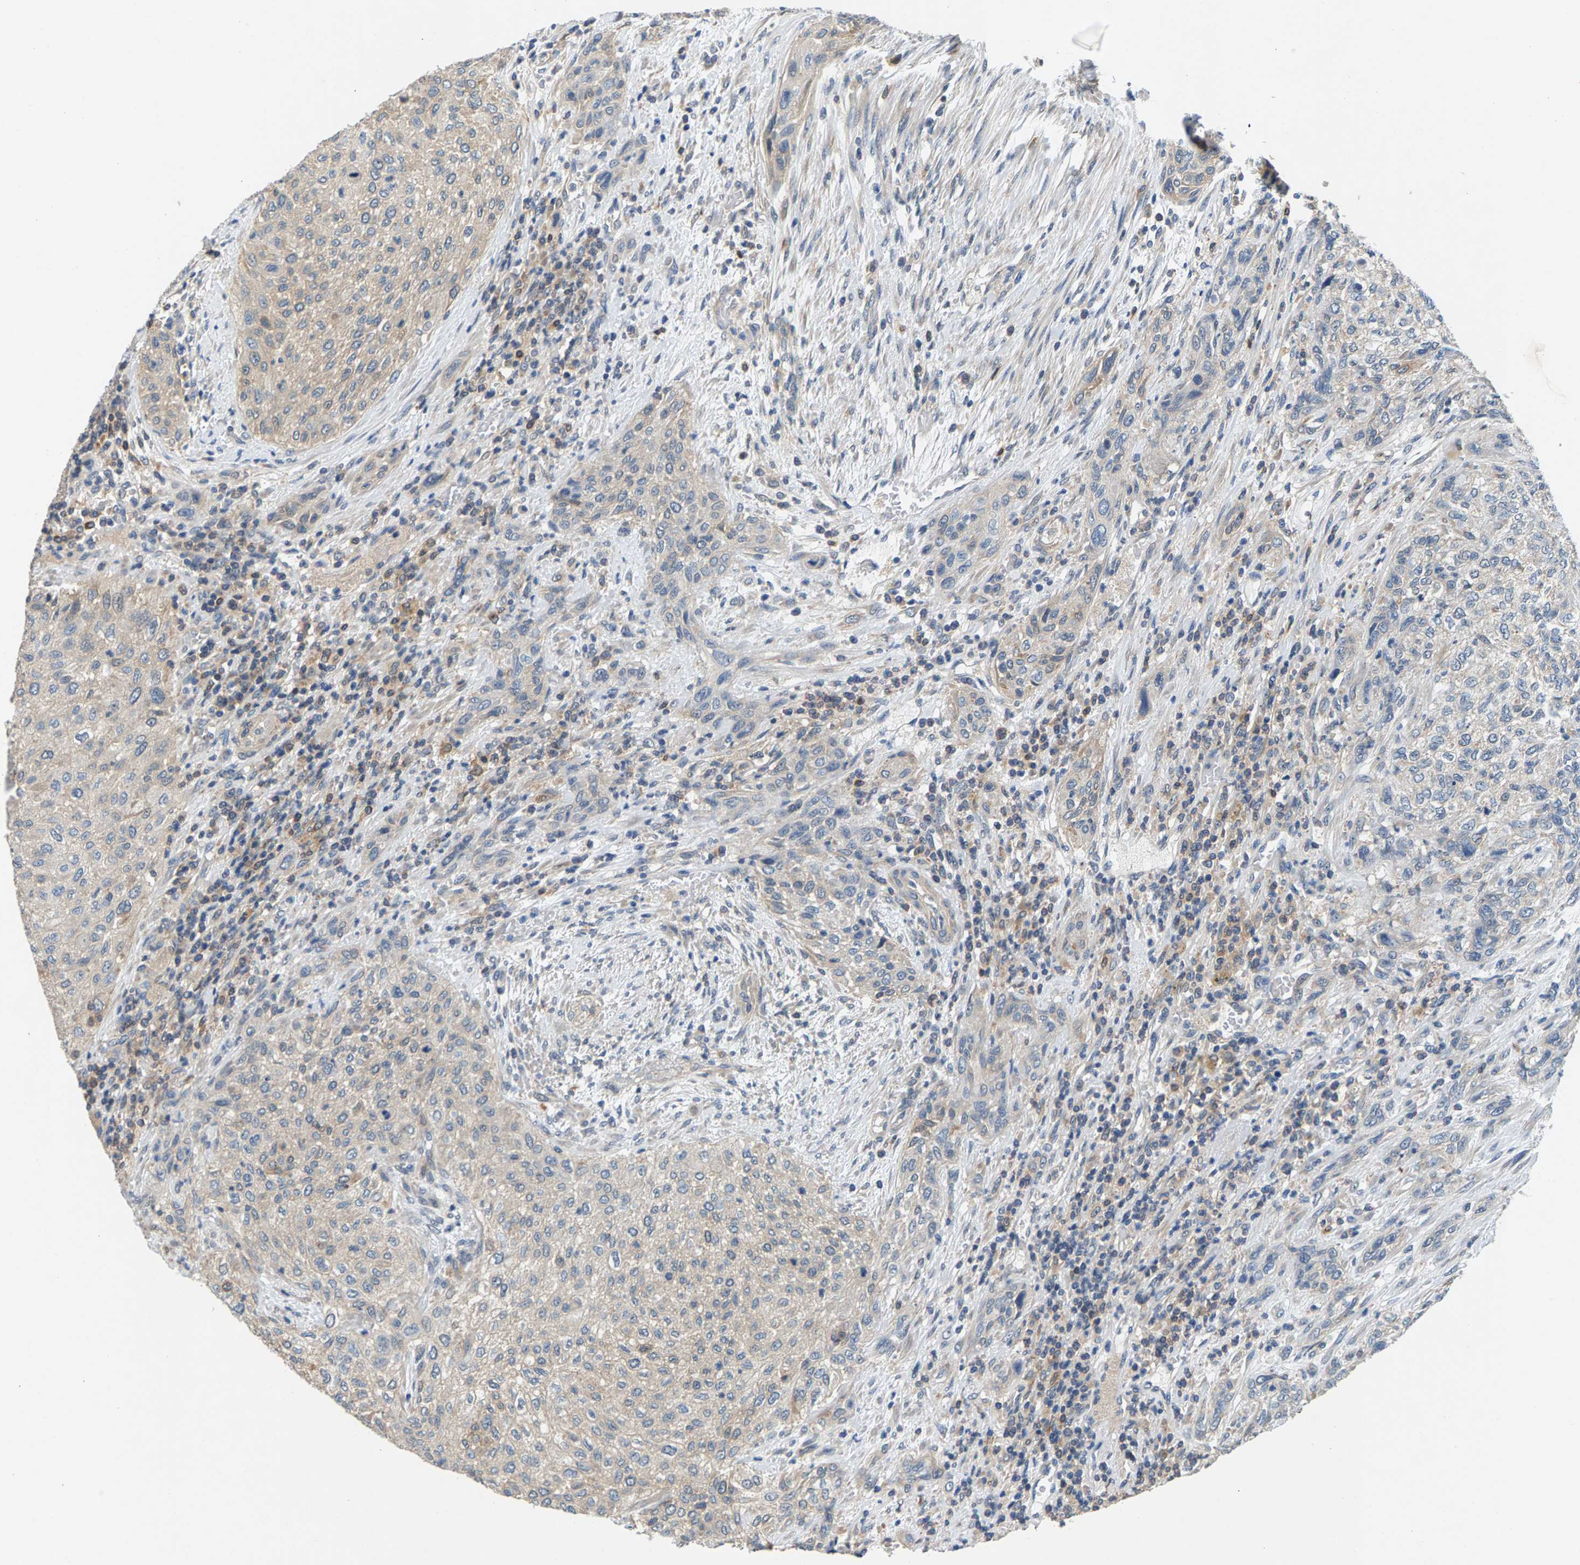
{"staining": {"intensity": "weak", "quantity": "25%-75%", "location": "cytoplasmic/membranous"}, "tissue": "urothelial cancer", "cell_type": "Tumor cells", "image_type": "cancer", "snomed": [{"axis": "morphology", "description": "Urothelial carcinoma, Low grade"}, {"axis": "morphology", "description": "Urothelial carcinoma, High grade"}, {"axis": "topography", "description": "Urinary bladder"}], "caption": "Urothelial carcinoma (low-grade) stained for a protein (brown) shows weak cytoplasmic/membranous positive expression in approximately 25%-75% of tumor cells.", "gene": "NT5C", "patient": {"sex": "male", "age": 35}}